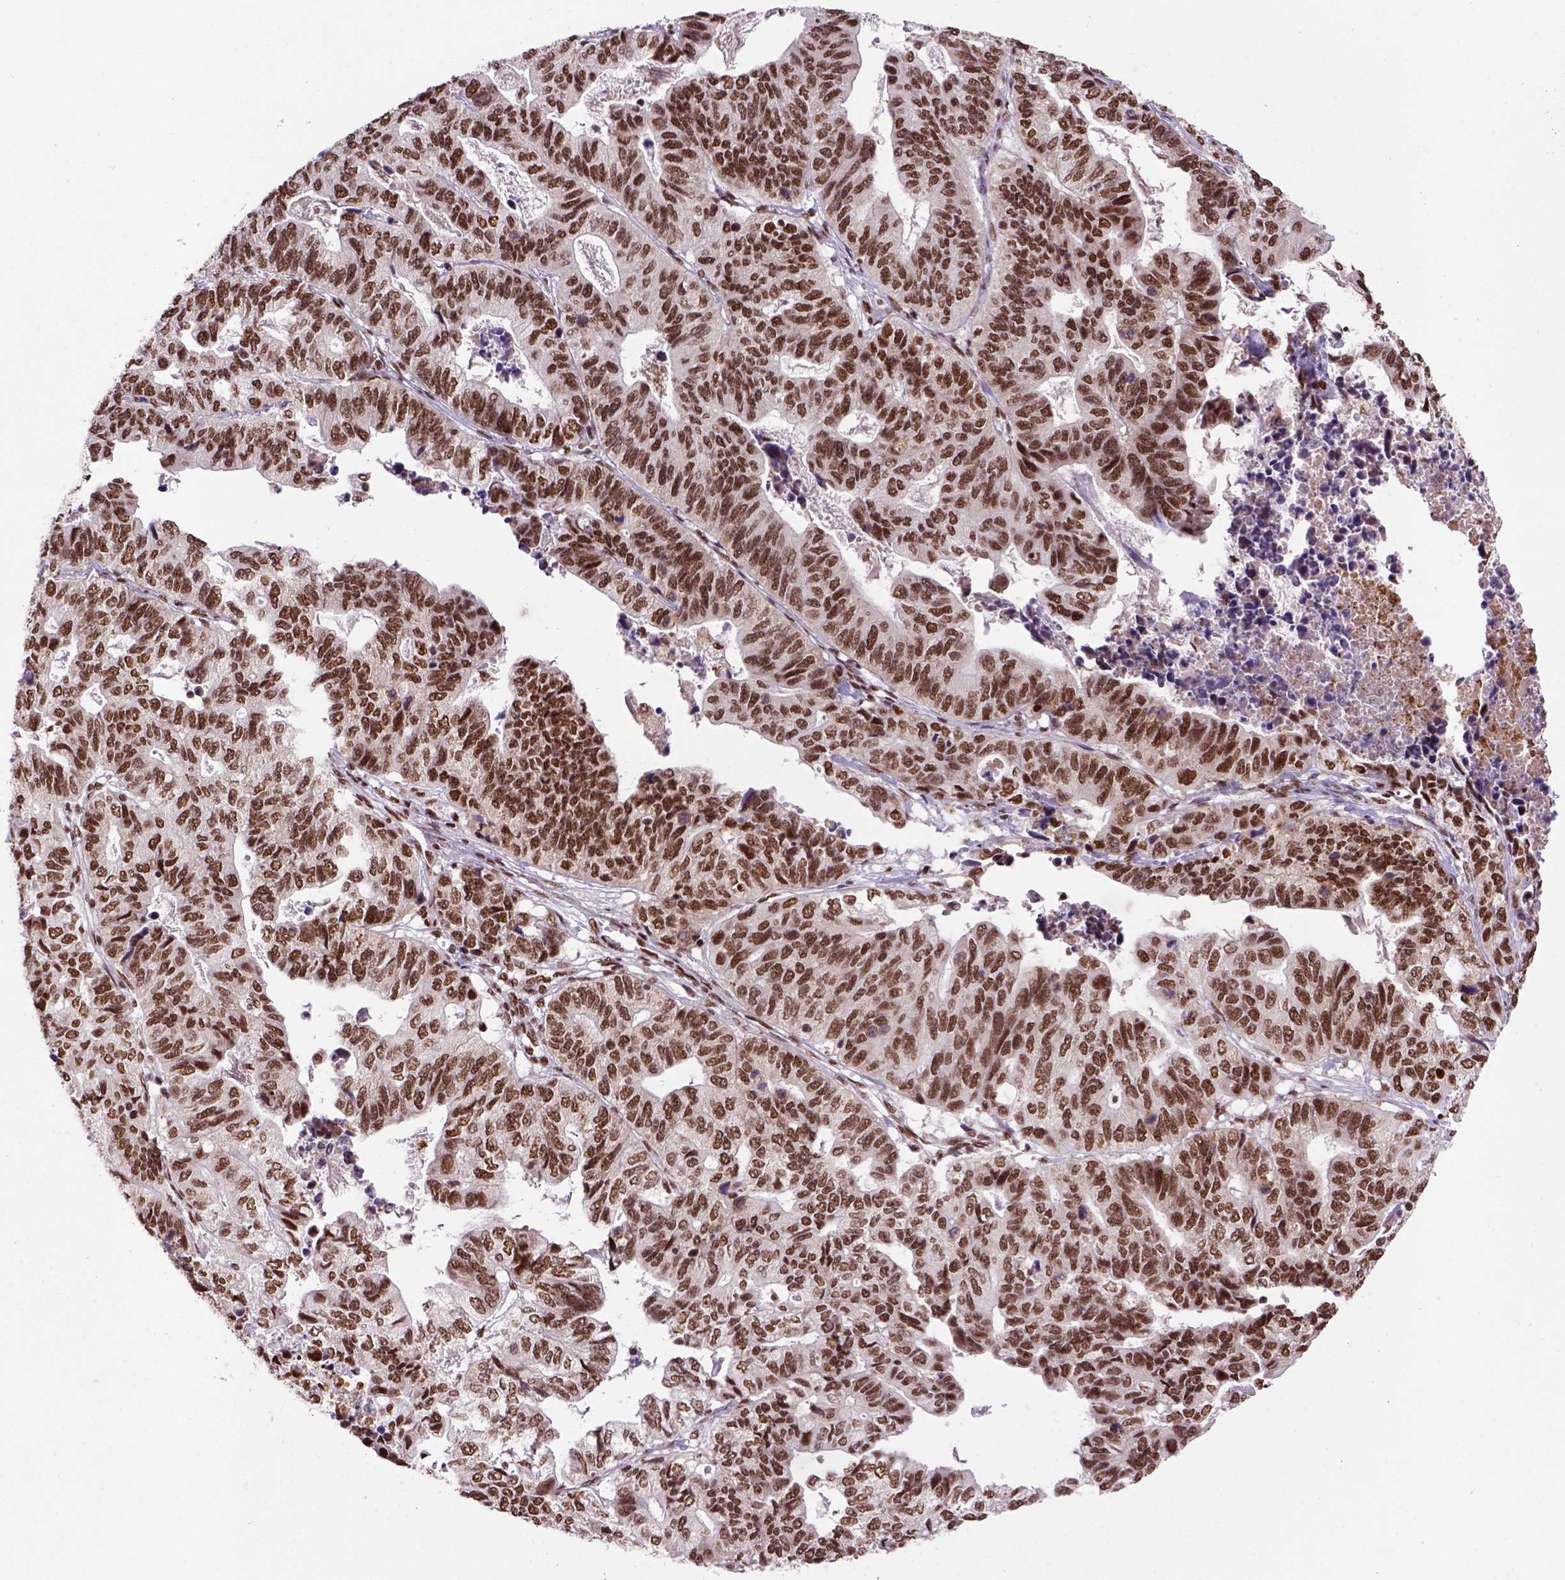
{"staining": {"intensity": "moderate", "quantity": ">75%", "location": "nuclear"}, "tissue": "stomach cancer", "cell_type": "Tumor cells", "image_type": "cancer", "snomed": [{"axis": "morphology", "description": "Adenocarcinoma, NOS"}, {"axis": "topography", "description": "Stomach, upper"}], "caption": "Immunohistochemical staining of human stomach cancer (adenocarcinoma) shows moderate nuclear protein expression in approximately >75% of tumor cells.", "gene": "NSMCE2", "patient": {"sex": "female", "age": 67}}